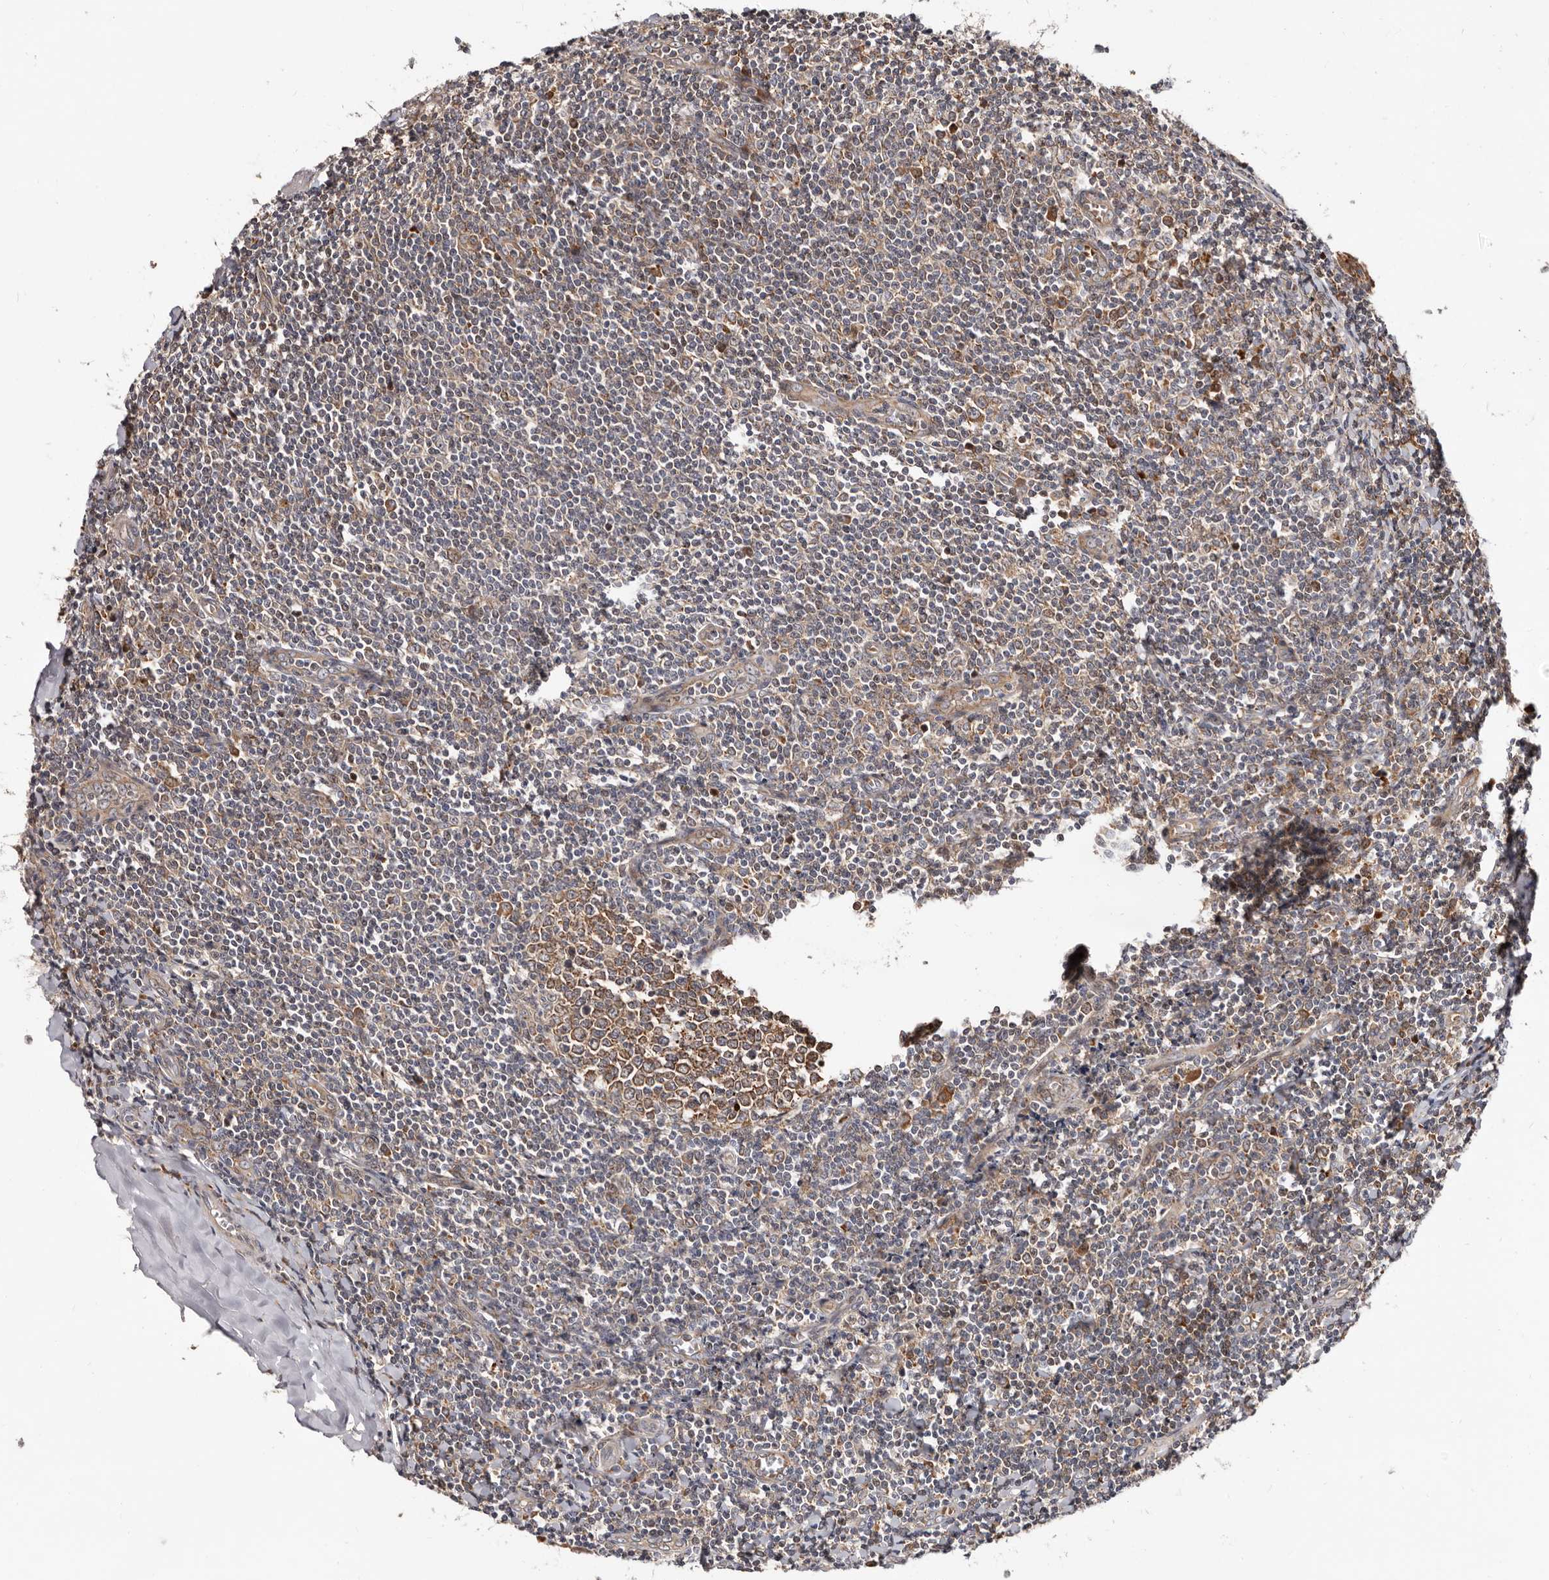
{"staining": {"intensity": "moderate", "quantity": ">75%", "location": "cytoplasmic/membranous"}, "tissue": "tonsil", "cell_type": "Germinal center cells", "image_type": "normal", "snomed": [{"axis": "morphology", "description": "Normal tissue, NOS"}, {"axis": "topography", "description": "Tonsil"}], "caption": "The micrograph displays immunohistochemical staining of normal tonsil. There is moderate cytoplasmic/membranous positivity is seen in approximately >75% of germinal center cells.", "gene": "WEE2", "patient": {"sex": "male", "age": 27}}